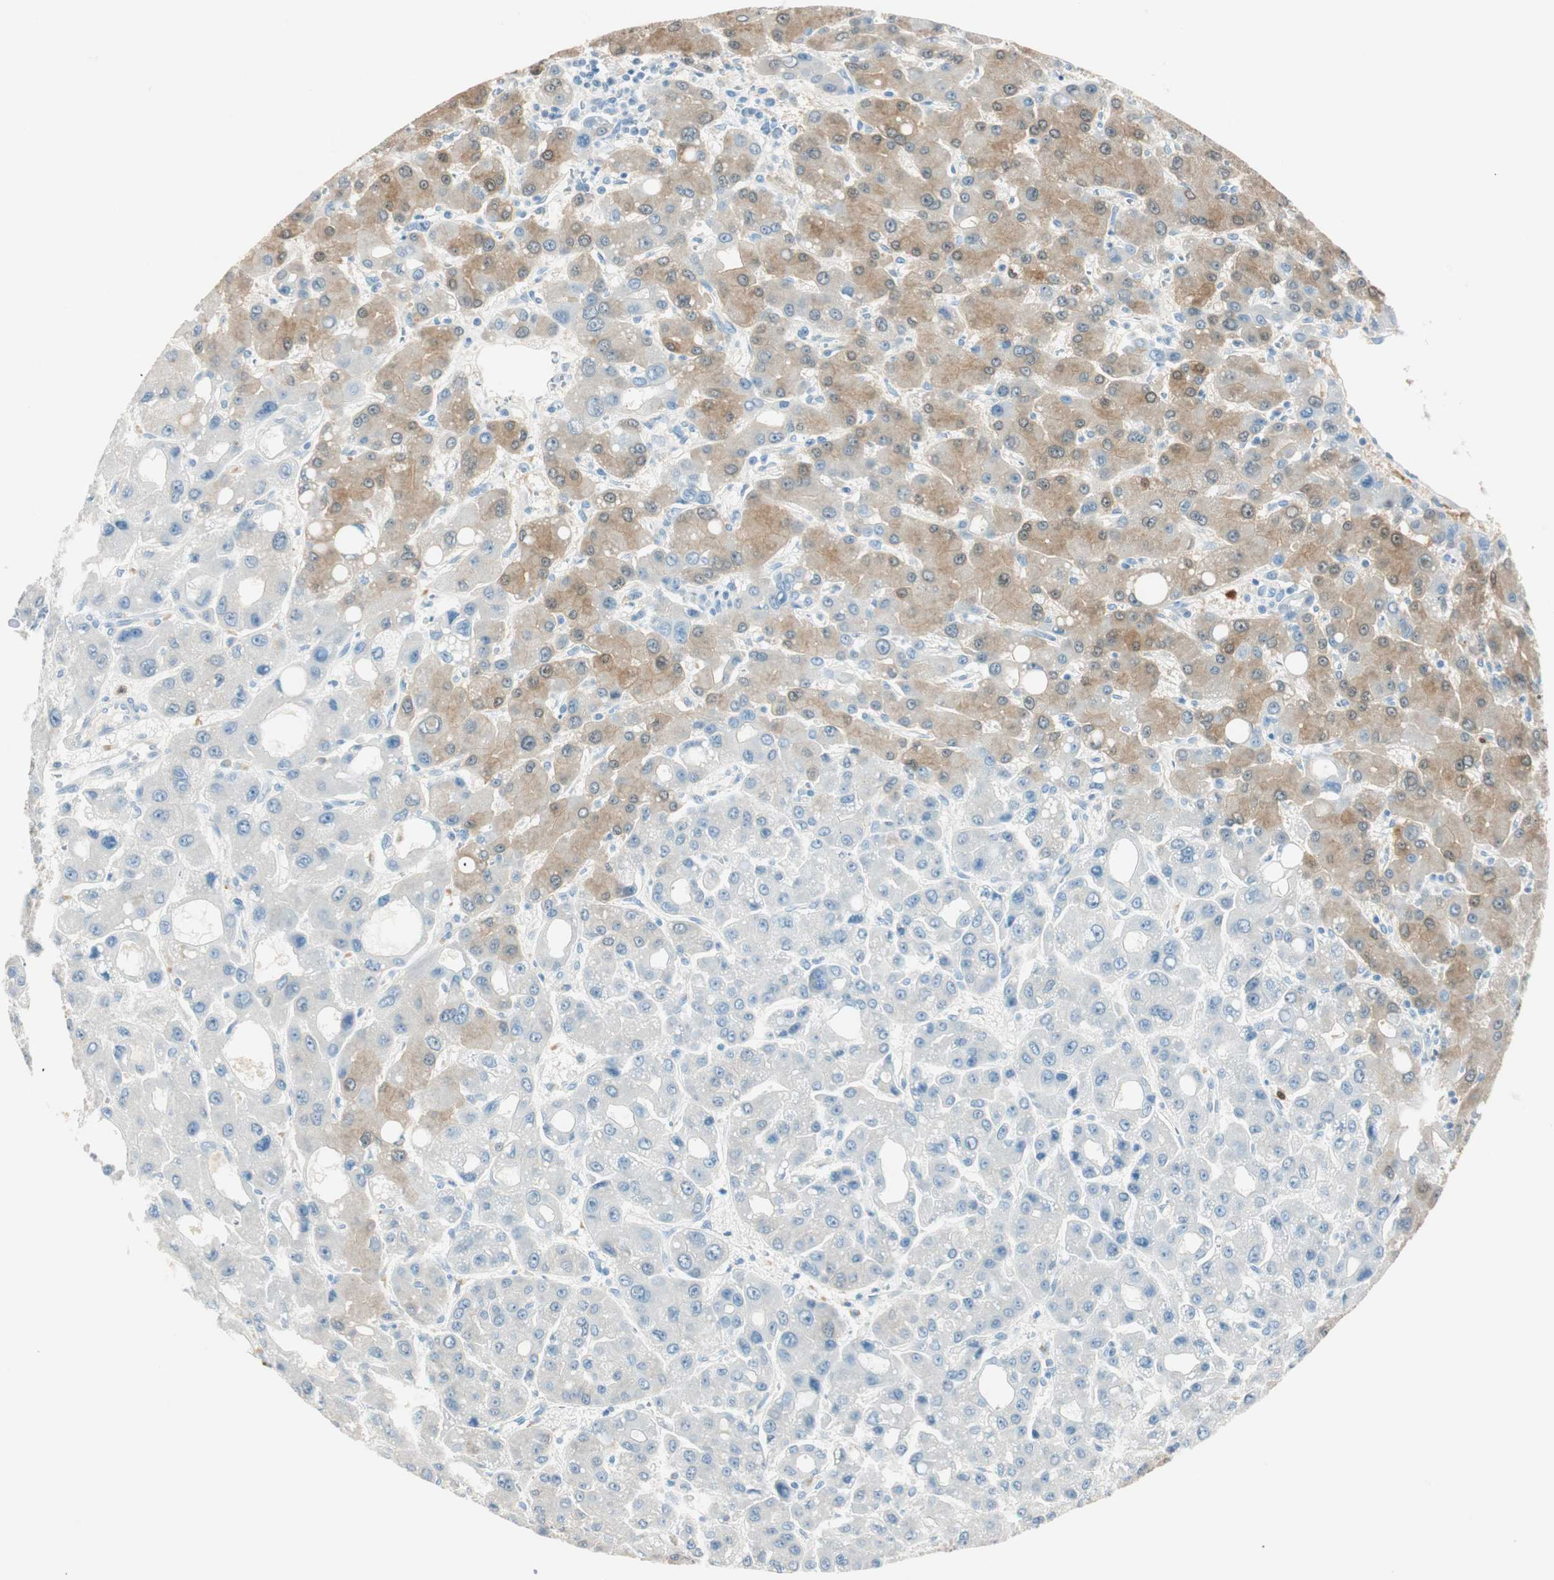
{"staining": {"intensity": "moderate", "quantity": "25%-75%", "location": "cytoplasmic/membranous,nuclear"}, "tissue": "liver cancer", "cell_type": "Tumor cells", "image_type": "cancer", "snomed": [{"axis": "morphology", "description": "Carcinoma, Hepatocellular, NOS"}, {"axis": "topography", "description": "Liver"}], "caption": "A high-resolution histopathology image shows immunohistochemistry staining of liver hepatocellular carcinoma, which reveals moderate cytoplasmic/membranous and nuclear expression in about 25%-75% of tumor cells.", "gene": "HPGD", "patient": {"sex": "male", "age": 55}}